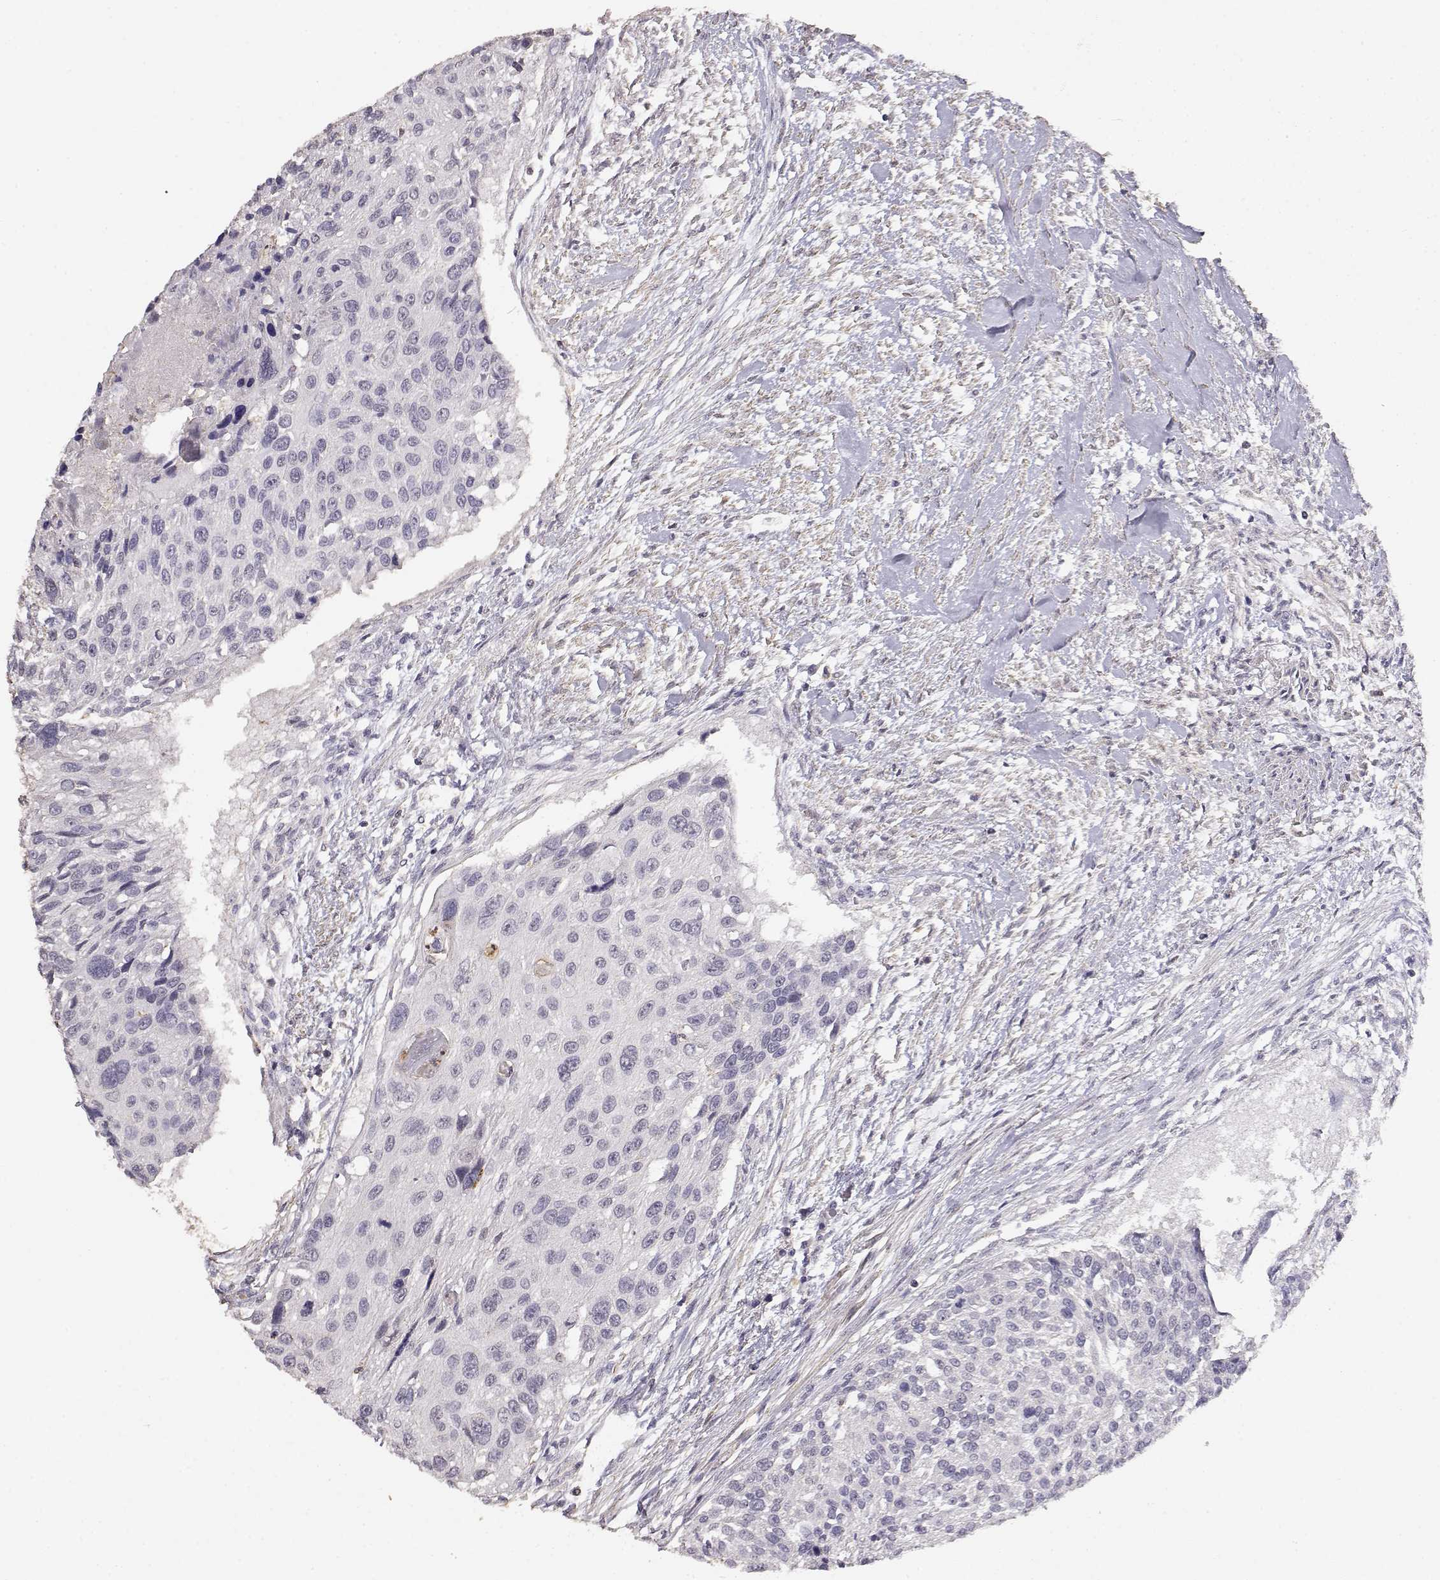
{"staining": {"intensity": "negative", "quantity": "none", "location": "none"}, "tissue": "urothelial cancer", "cell_type": "Tumor cells", "image_type": "cancer", "snomed": [{"axis": "morphology", "description": "Urothelial carcinoma, NOS"}, {"axis": "topography", "description": "Urinary bladder"}], "caption": "A photomicrograph of human transitional cell carcinoma is negative for staining in tumor cells.", "gene": "TNFRSF10C", "patient": {"sex": "male", "age": 55}}